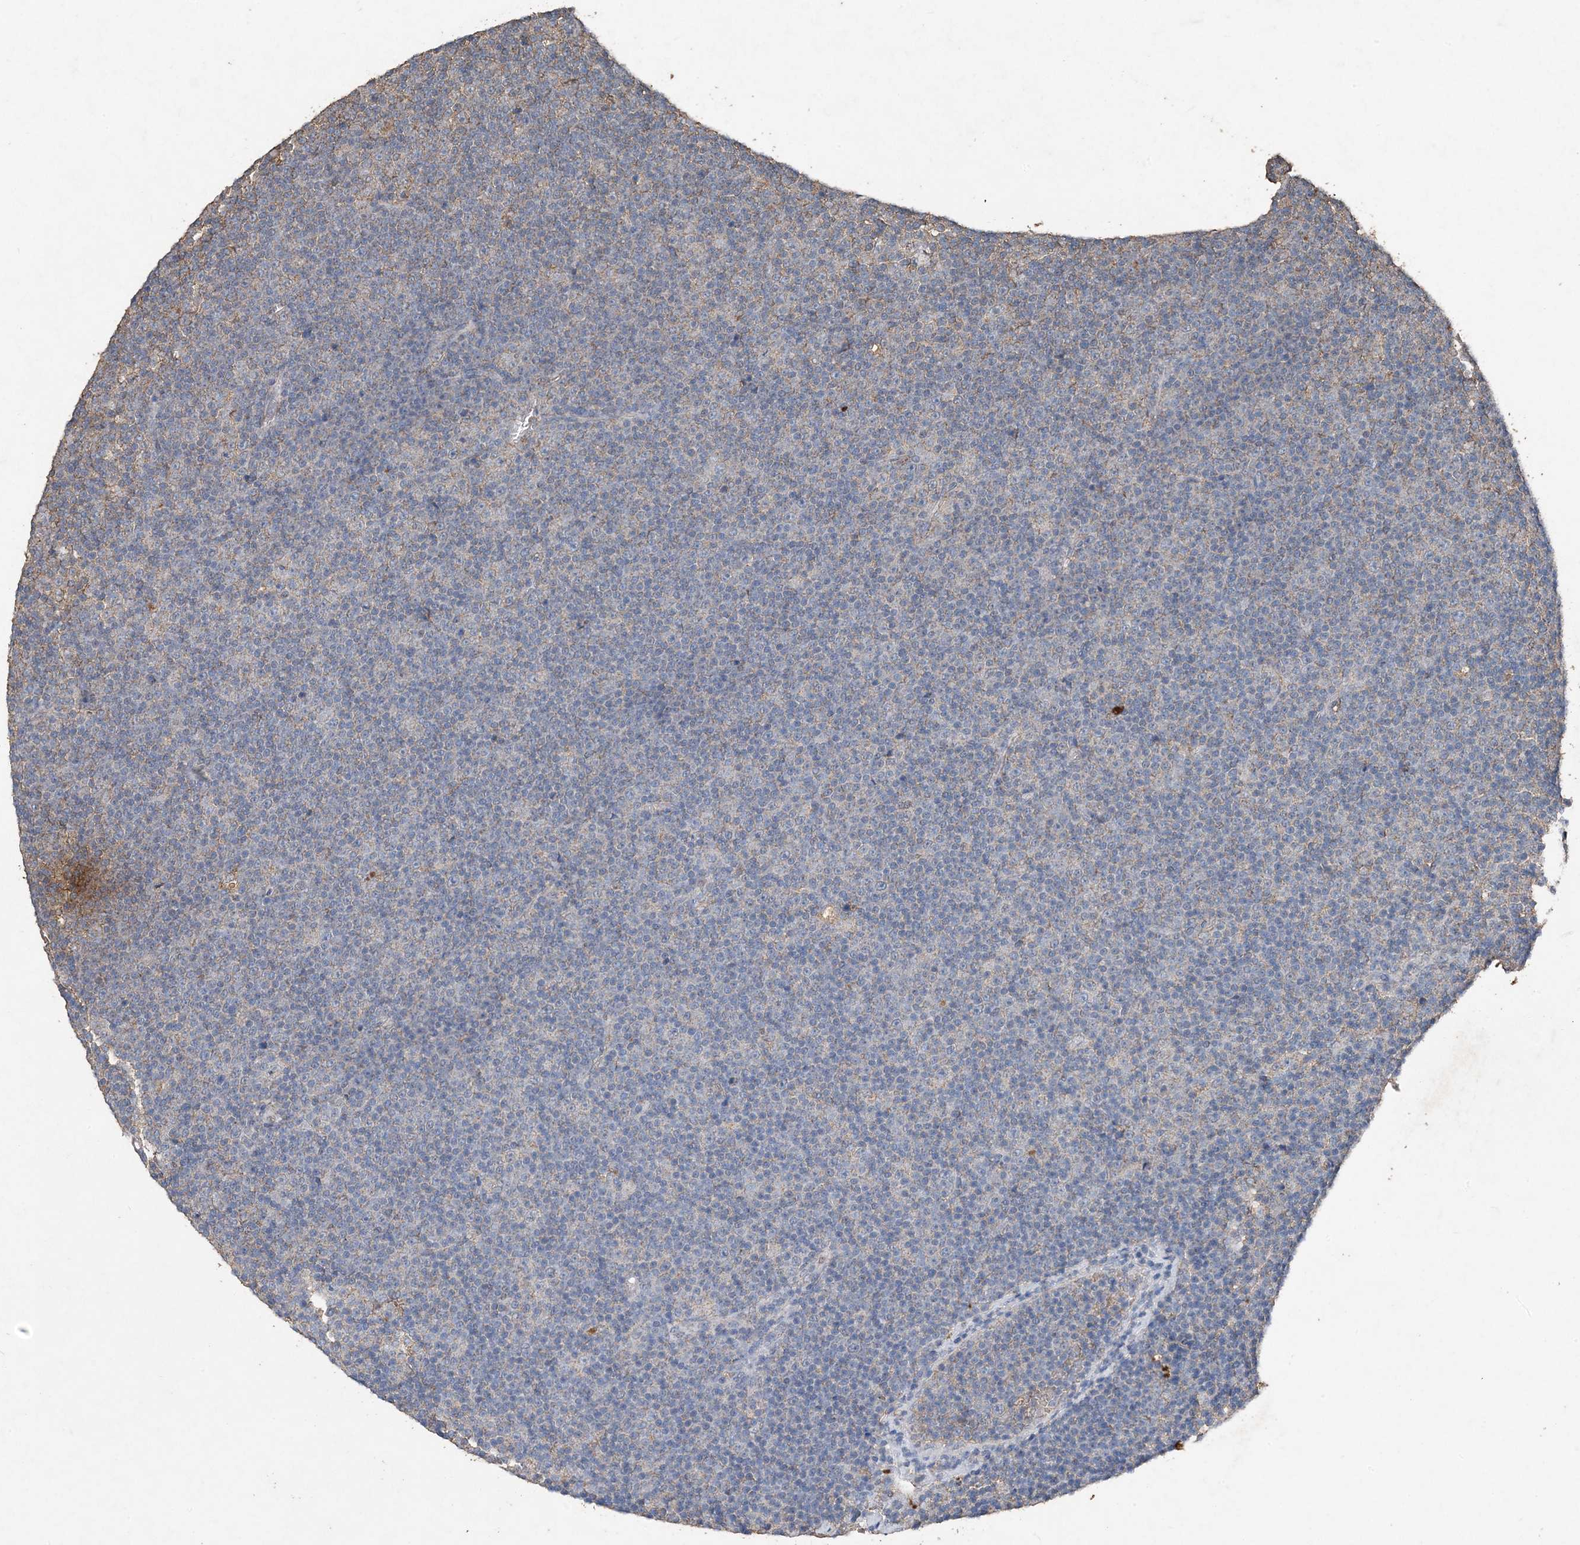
{"staining": {"intensity": "negative", "quantity": "none", "location": "none"}, "tissue": "lymphoma", "cell_type": "Tumor cells", "image_type": "cancer", "snomed": [{"axis": "morphology", "description": "Malignant lymphoma, non-Hodgkin's type, Low grade"}, {"axis": "topography", "description": "Lymph node"}], "caption": "DAB (3,3'-diaminobenzidine) immunohistochemical staining of human lymphoma exhibits no significant staining in tumor cells.", "gene": "FCN3", "patient": {"sex": "female", "age": 67}}